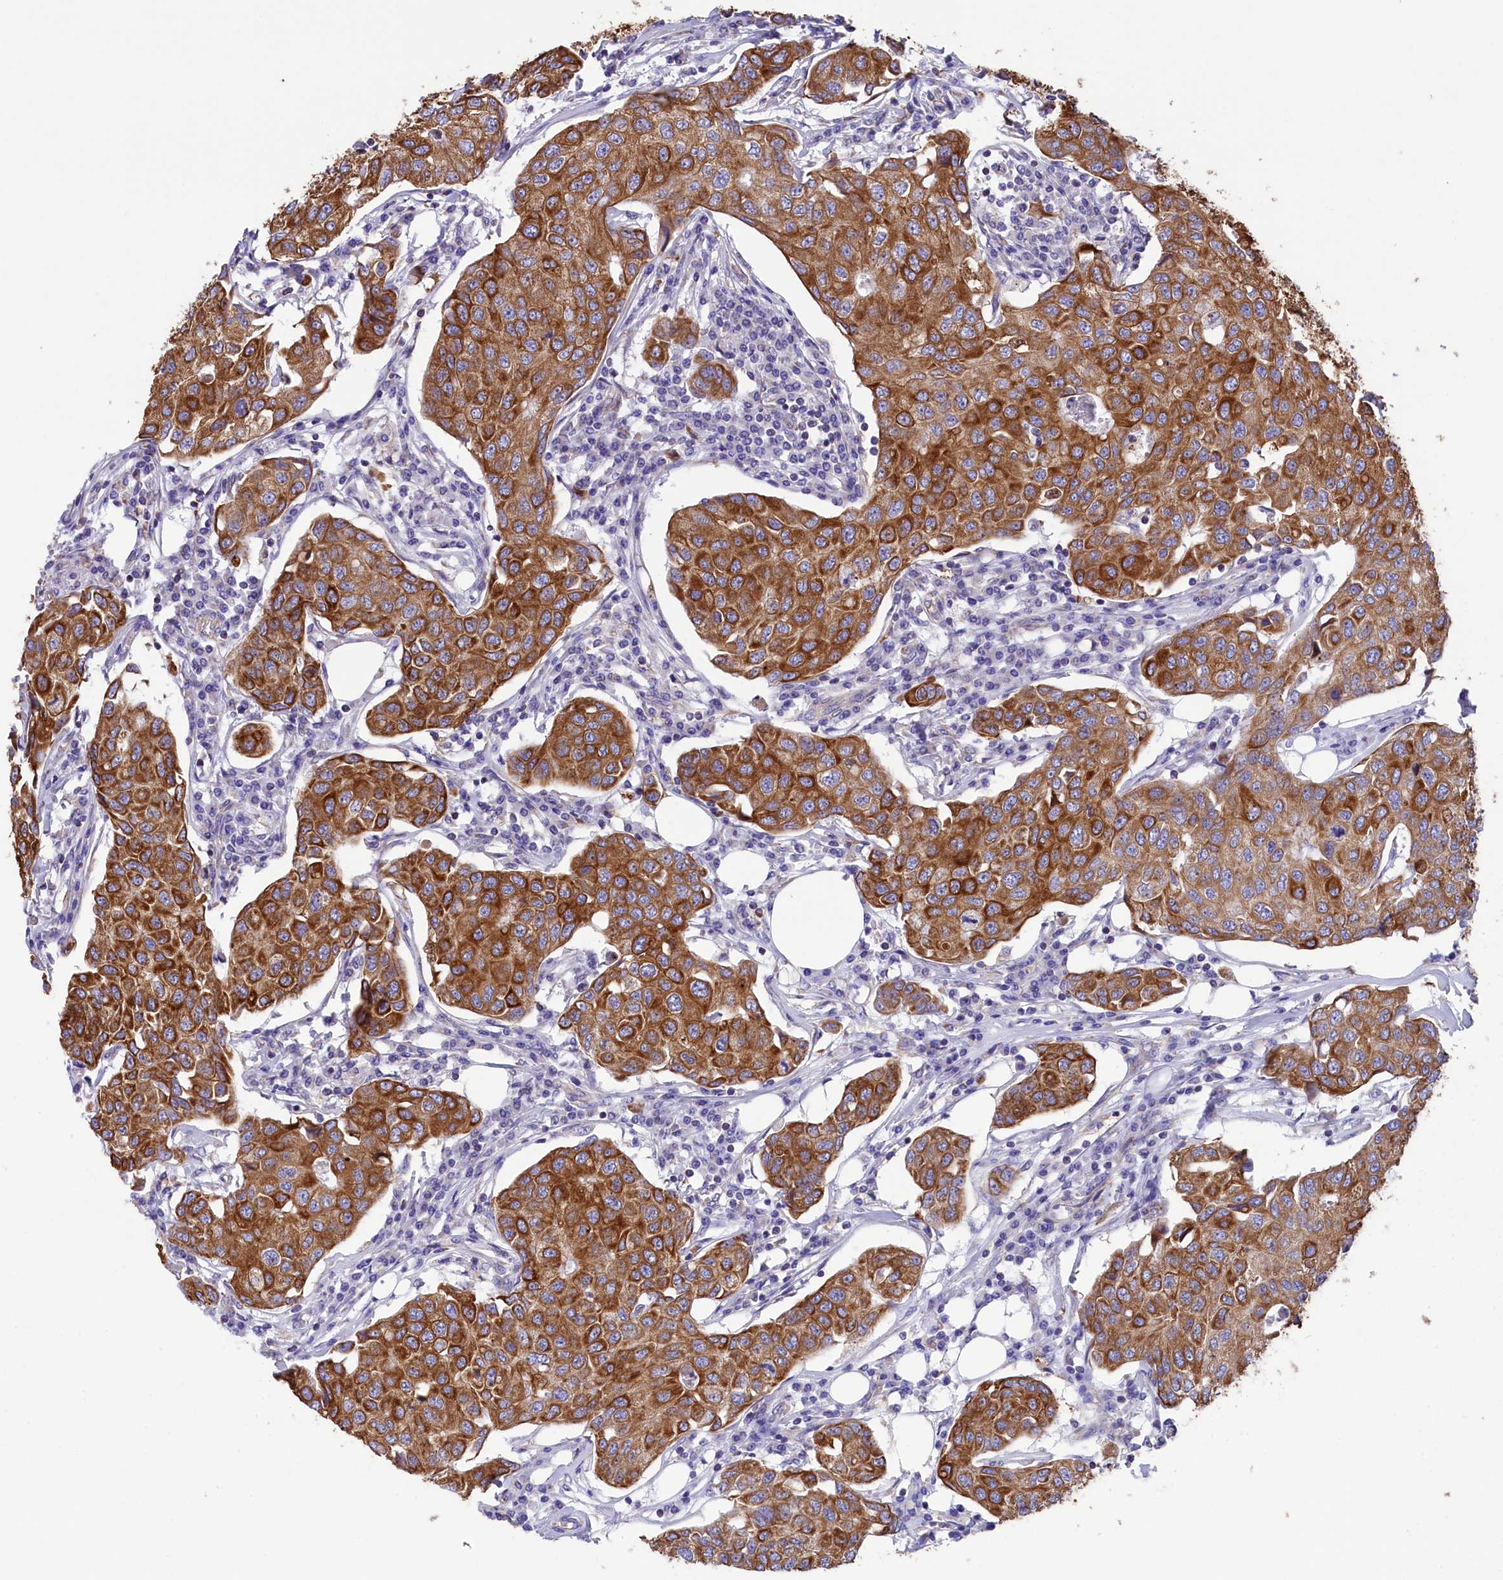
{"staining": {"intensity": "moderate", "quantity": ">75%", "location": "cytoplasmic/membranous"}, "tissue": "breast cancer", "cell_type": "Tumor cells", "image_type": "cancer", "snomed": [{"axis": "morphology", "description": "Duct carcinoma"}, {"axis": "topography", "description": "Breast"}], "caption": "Moderate cytoplasmic/membranous positivity is identified in about >75% of tumor cells in breast invasive ductal carcinoma. (Stains: DAB in brown, nuclei in blue, Microscopy: brightfield microscopy at high magnification).", "gene": "GATB", "patient": {"sex": "female", "age": 80}}